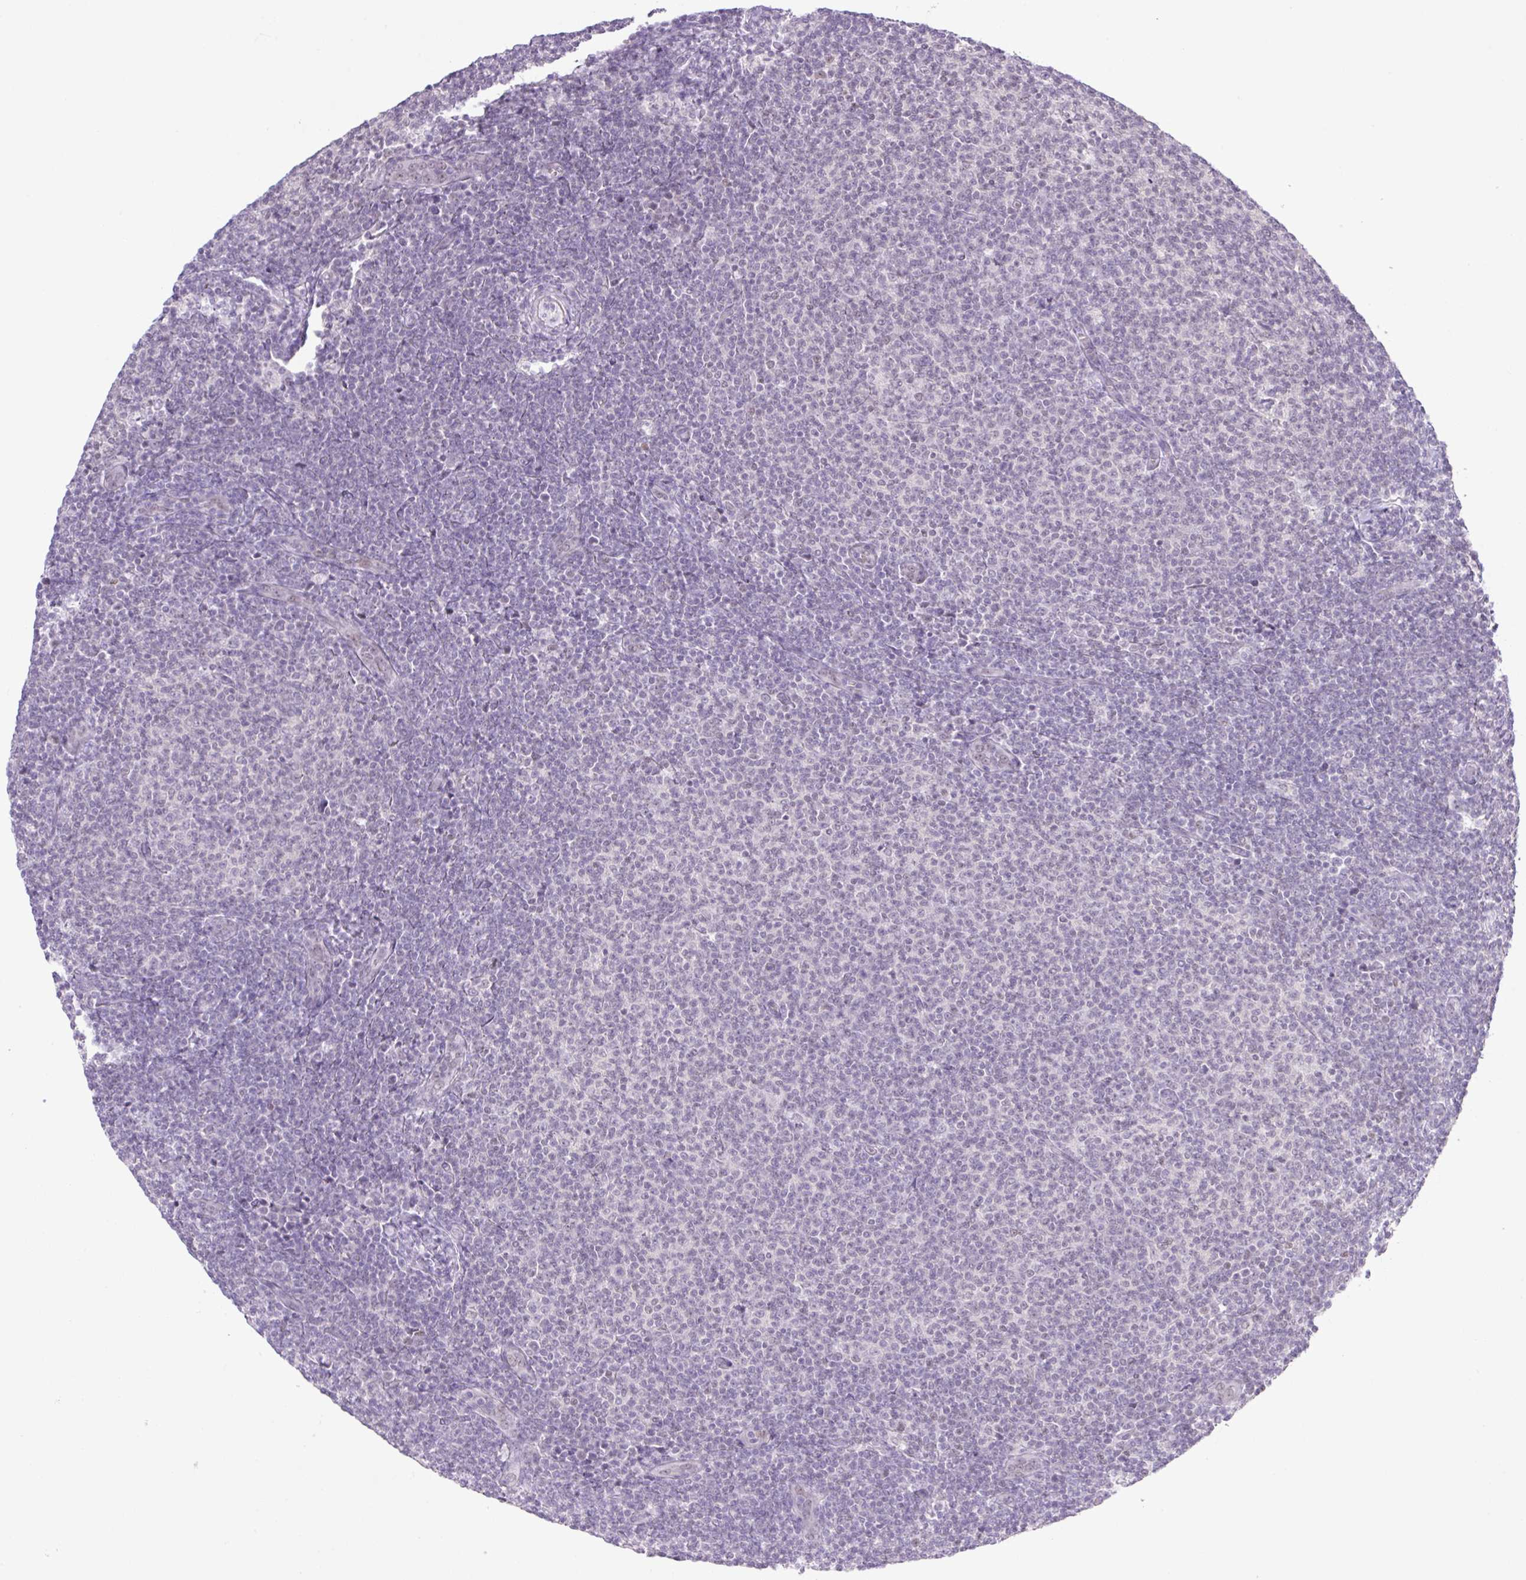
{"staining": {"intensity": "negative", "quantity": "none", "location": "none"}, "tissue": "lymphoma", "cell_type": "Tumor cells", "image_type": "cancer", "snomed": [{"axis": "morphology", "description": "Malignant lymphoma, non-Hodgkin's type, Low grade"}, {"axis": "topography", "description": "Lymph node"}], "caption": "Low-grade malignant lymphoma, non-Hodgkin's type was stained to show a protein in brown. There is no significant positivity in tumor cells.", "gene": "TLE3", "patient": {"sex": "male", "age": 66}}